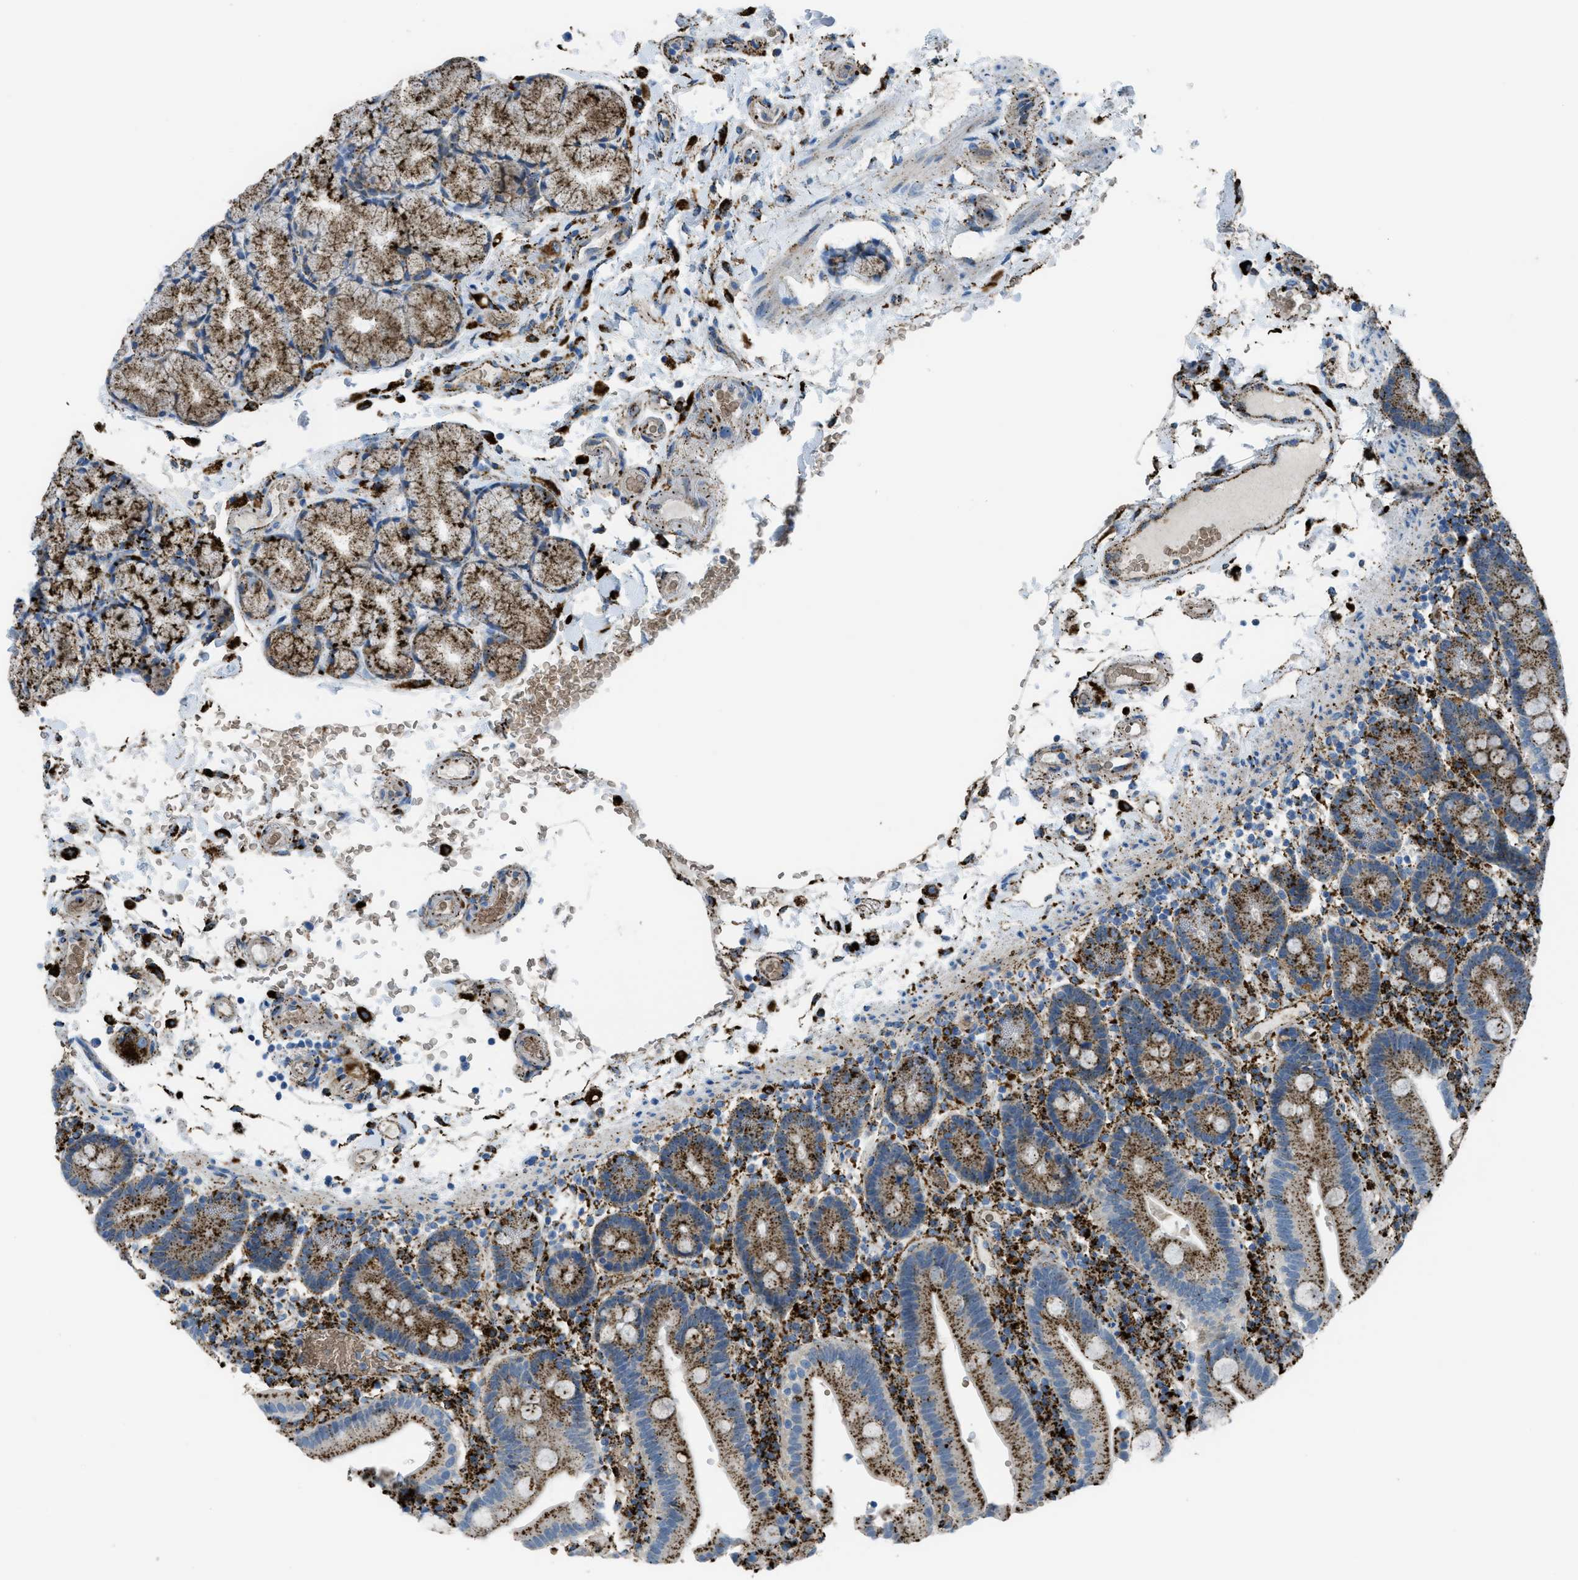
{"staining": {"intensity": "strong", "quantity": ">75%", "location": "cytoplasmic/membranous"}, "tissue": "duodenum", "cell_type": "Glandular cells", "image_type": "normal", "snomed": [{"axis": "morphology", "description": "Normal tissue, NOS"}, {"axis": "topography", "description": "Small intestine, NOS"}], "caption": "Immunohistochemistry staining of unremarkable duodenum, which shows high levels of strong cytoplasmic/membranous positivity in approximately >75% of glandular cells indicating strong cytoplasmic/membranous protein staining. The staining was performed using DAB (brown) for protein detection and nuclei were counterstained in hematoxylin (blue).", "gene": "SCARB2", "patient": {"sex": "female", "age": 71}}